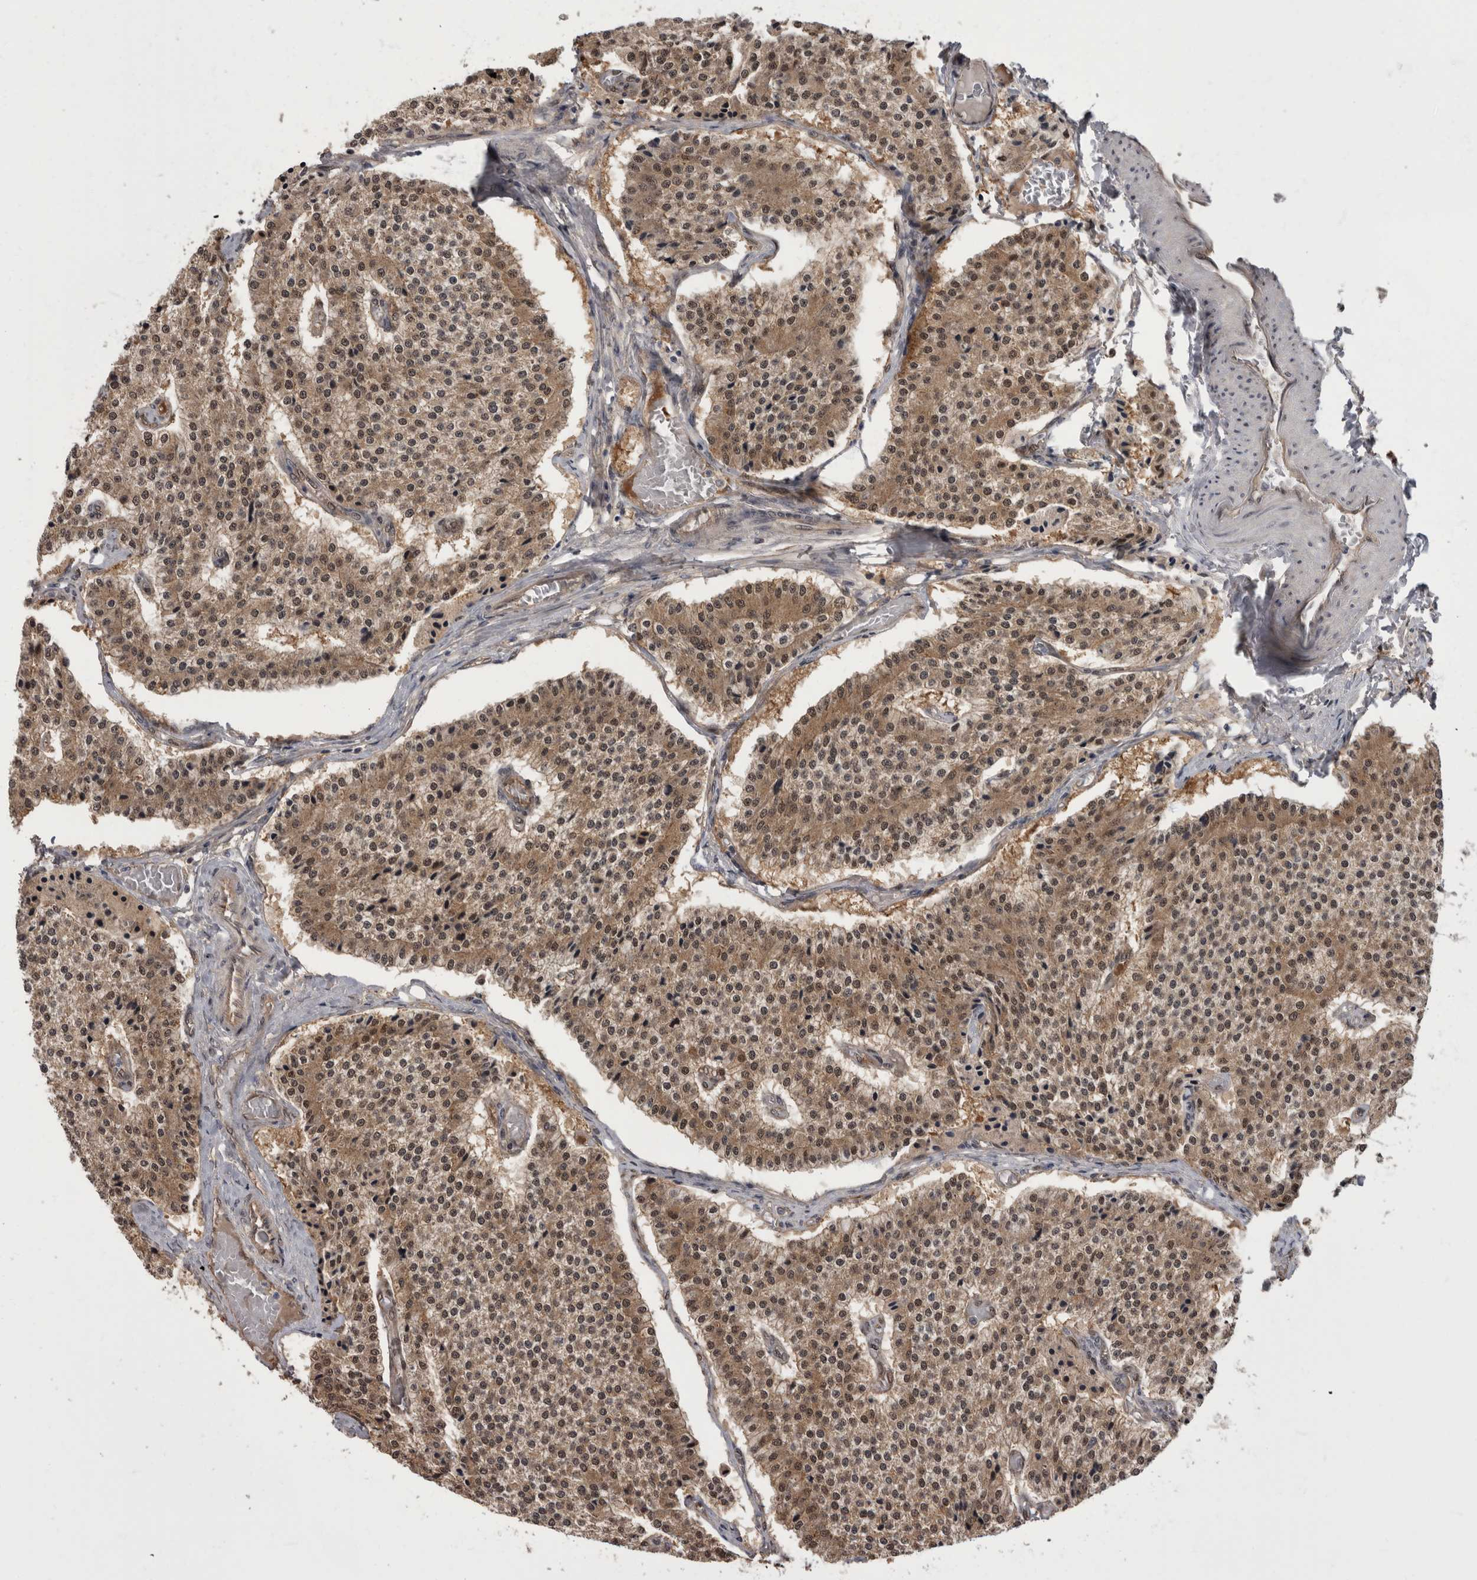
{"staining": {"intensity": "moderate", "quantity": ">75%", "location": "cytoplasmic/membranous,nuclear"}, "tissue": "carcinoid", "cell_type": "Tumor cells", "image_type": "cancer", "snomed": [{"axis": "morphology", "description": "Carcinoid, malignant, NOS"}, {"axis": "topography", "description": "Colon"}], "caption": "Immunohistochemical staining of carcinoid displays medium levels of moderate cytoplasmic/membranous and nuclear positivity in approximately >75% of tumor cells. (Stains: DAB in brown, nuclei in blue, Microscopy: brightfield microscopy at high magnification).", "gene": "AKT3", "patient": {"sex": "female", "age": 52}}